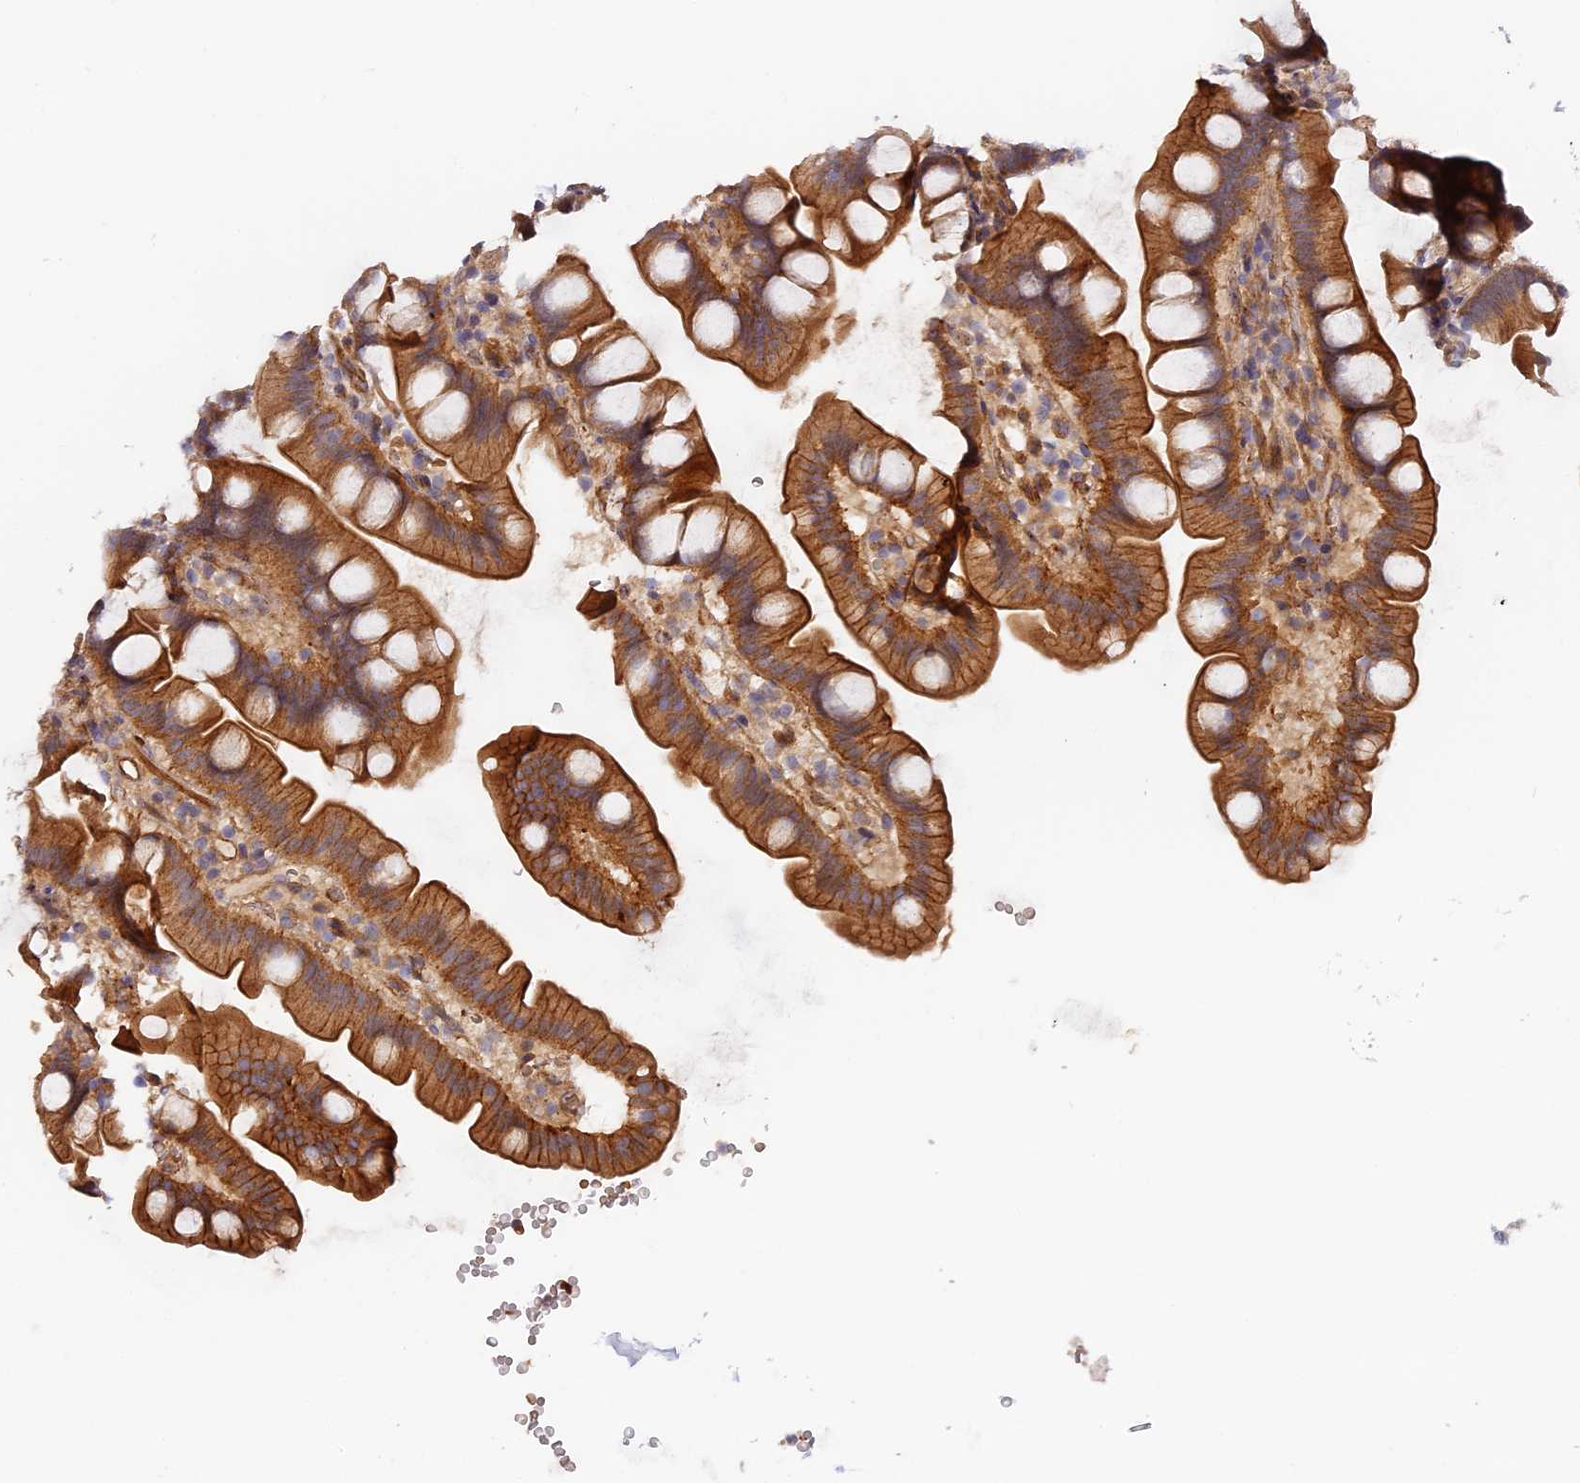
{"staining": {"intensity": "moderate", "quantity": ">75%", "location": "cytoplasmic/membranous"}, "tissue": "small intestine", "cell_type": "Glandular cells", "image_type": "normal", "snomed": [{"axis": "morphology", "description": "Normal tissue, NOS"}, {"axis": "topography", "description": "Small intestine"}], "caption": "This histopathology image reveals IHC staining of benign human small intestine, with medium moderate cytoplasmic/membranous expression in about >75% of glandular cells.", "gene": "MISP3", "patient": {"sex": "female", "age": 68}}